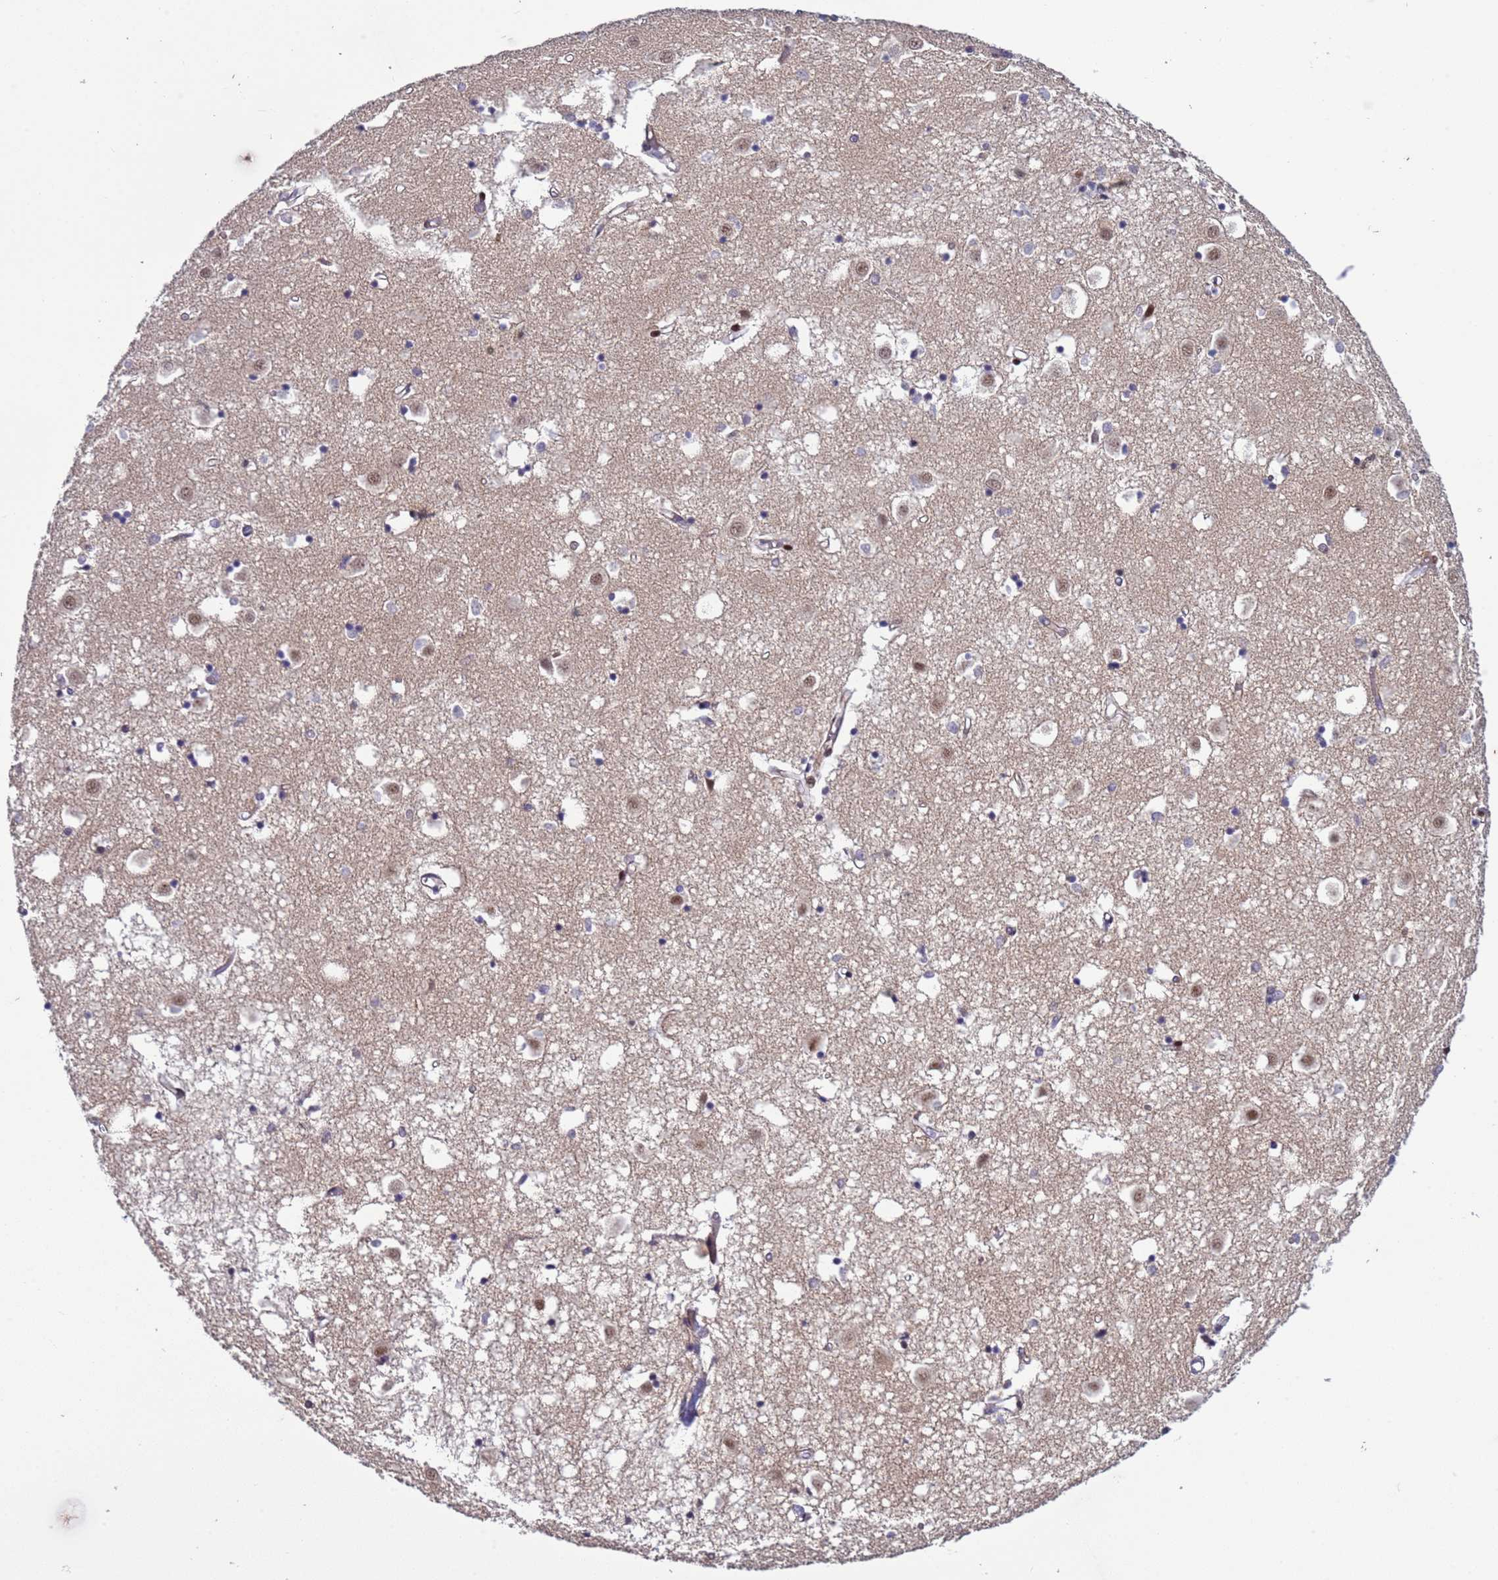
{"staining": {"intensity": "weak", "quantity": "25%-75%", "location": "nuclear"}, "tissue": "caudate", "cell_type": "Glial cells", "image_type": "normal", "snomed": [{"axis": "morphology", "description": "Normal tissue, NOS"}, {"axis": "topography", "description": "Lateral ventricle wall"}], "caption": "Weak nuclear positivity is seen in about 25%-75% of glial cells in benign caudate.", "gene": "SHC3", "patient": {"sex": "male", "age": 70}}